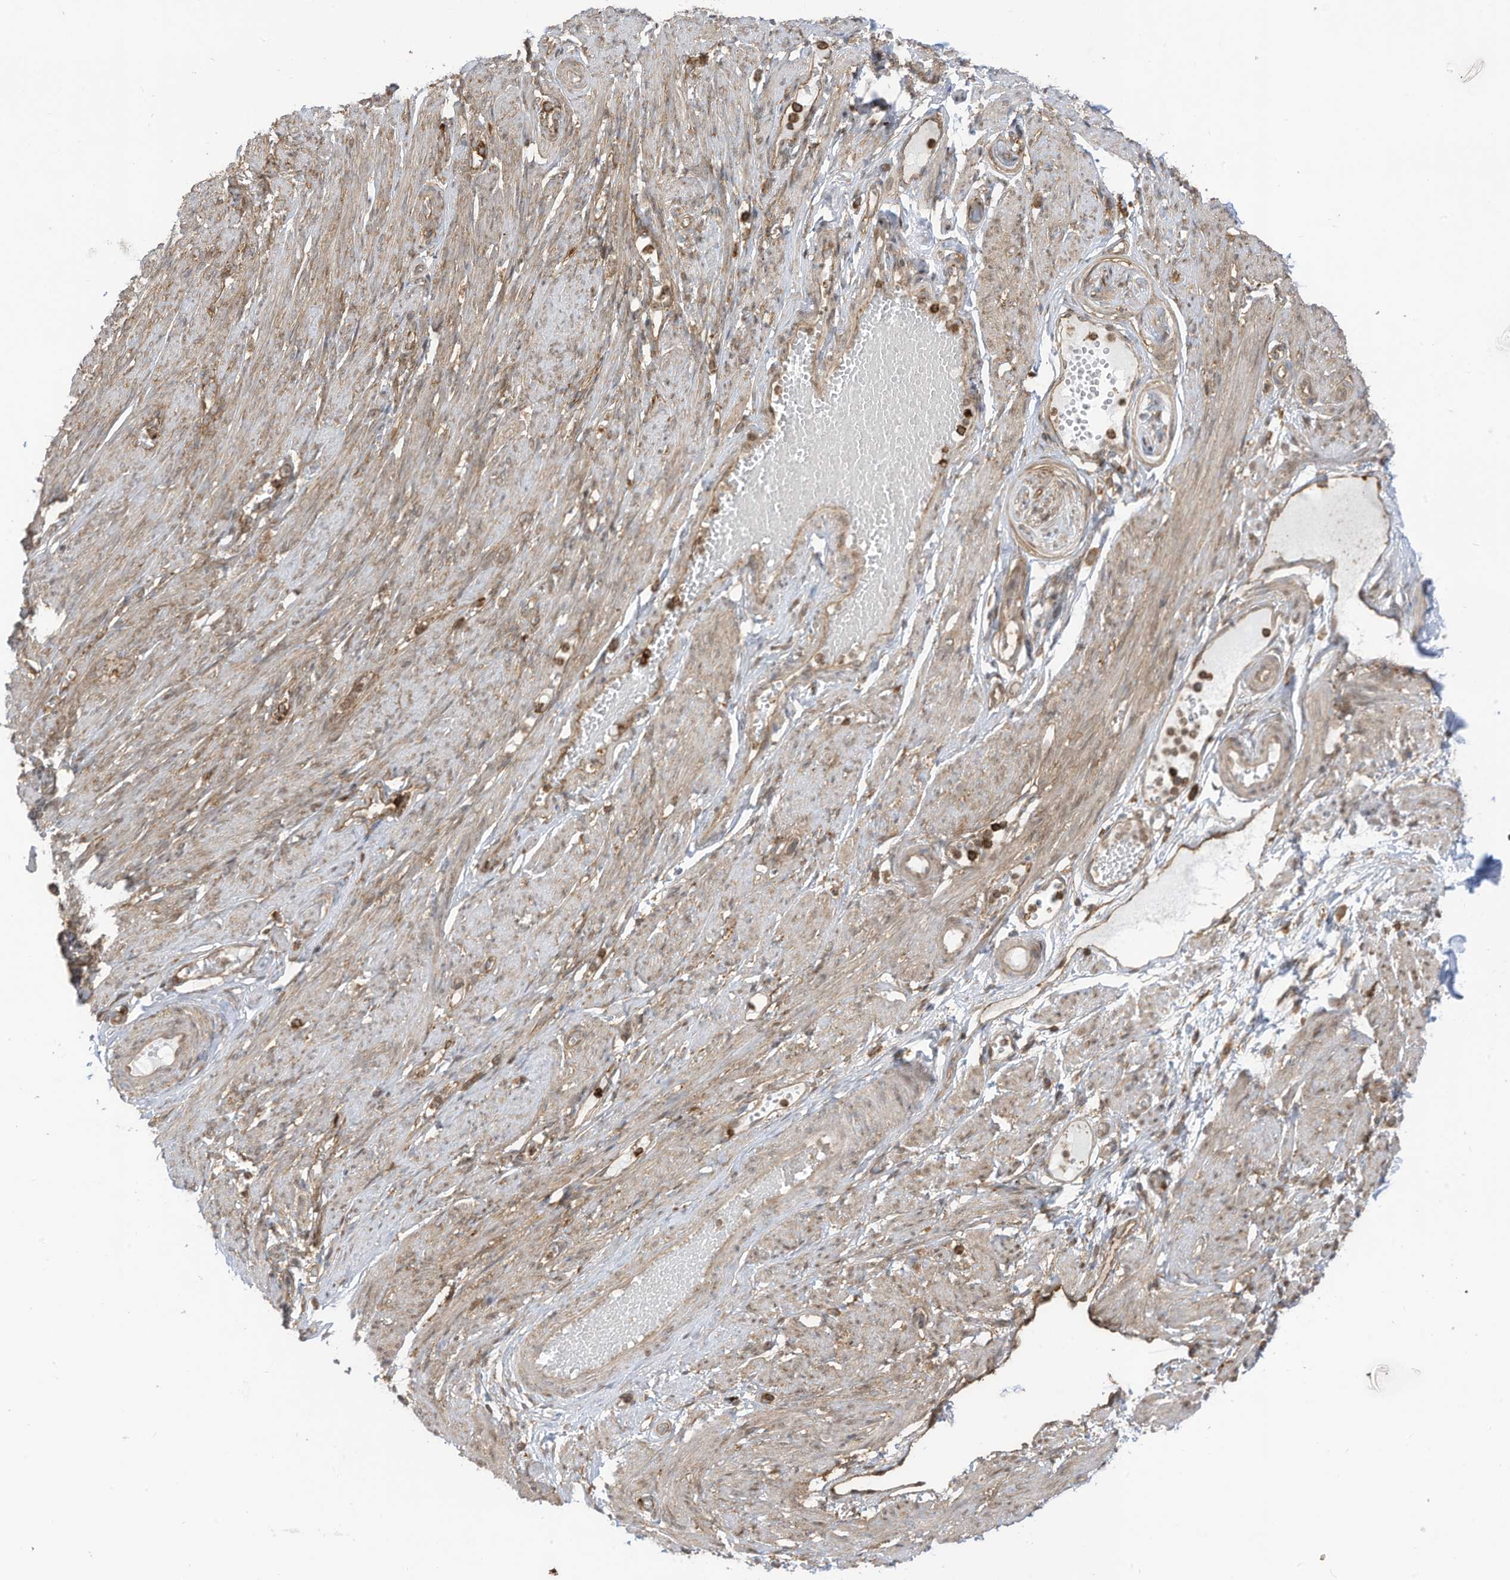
{"staining": {"intensity": "weak", "quantity": ">75%", "location": "cytoplasmic/membranous"}, "tissue": "adipose tissue", "cell_type": "Adipocytes", "image_type": "normal", "snomed": [{"axis": "morphology", "description": "Normal tissue, NOS"}, {"axis": "topography", "description": "Smooth muscle"}, {"axis": "topography", "description": "Peripheral nerve tissue"}], "caption": "A high-resolution micrograph shows IHC staining of unremarkable adipose tissue, which demonstrates weak cytoplasmic/membranous staining in approximately >75% of adipocytes. (DAB IHC, brown staining for protein, blue staining for nuclei).", "gene": "REPS1", "patient": {"sex": "female", "age": 39}}